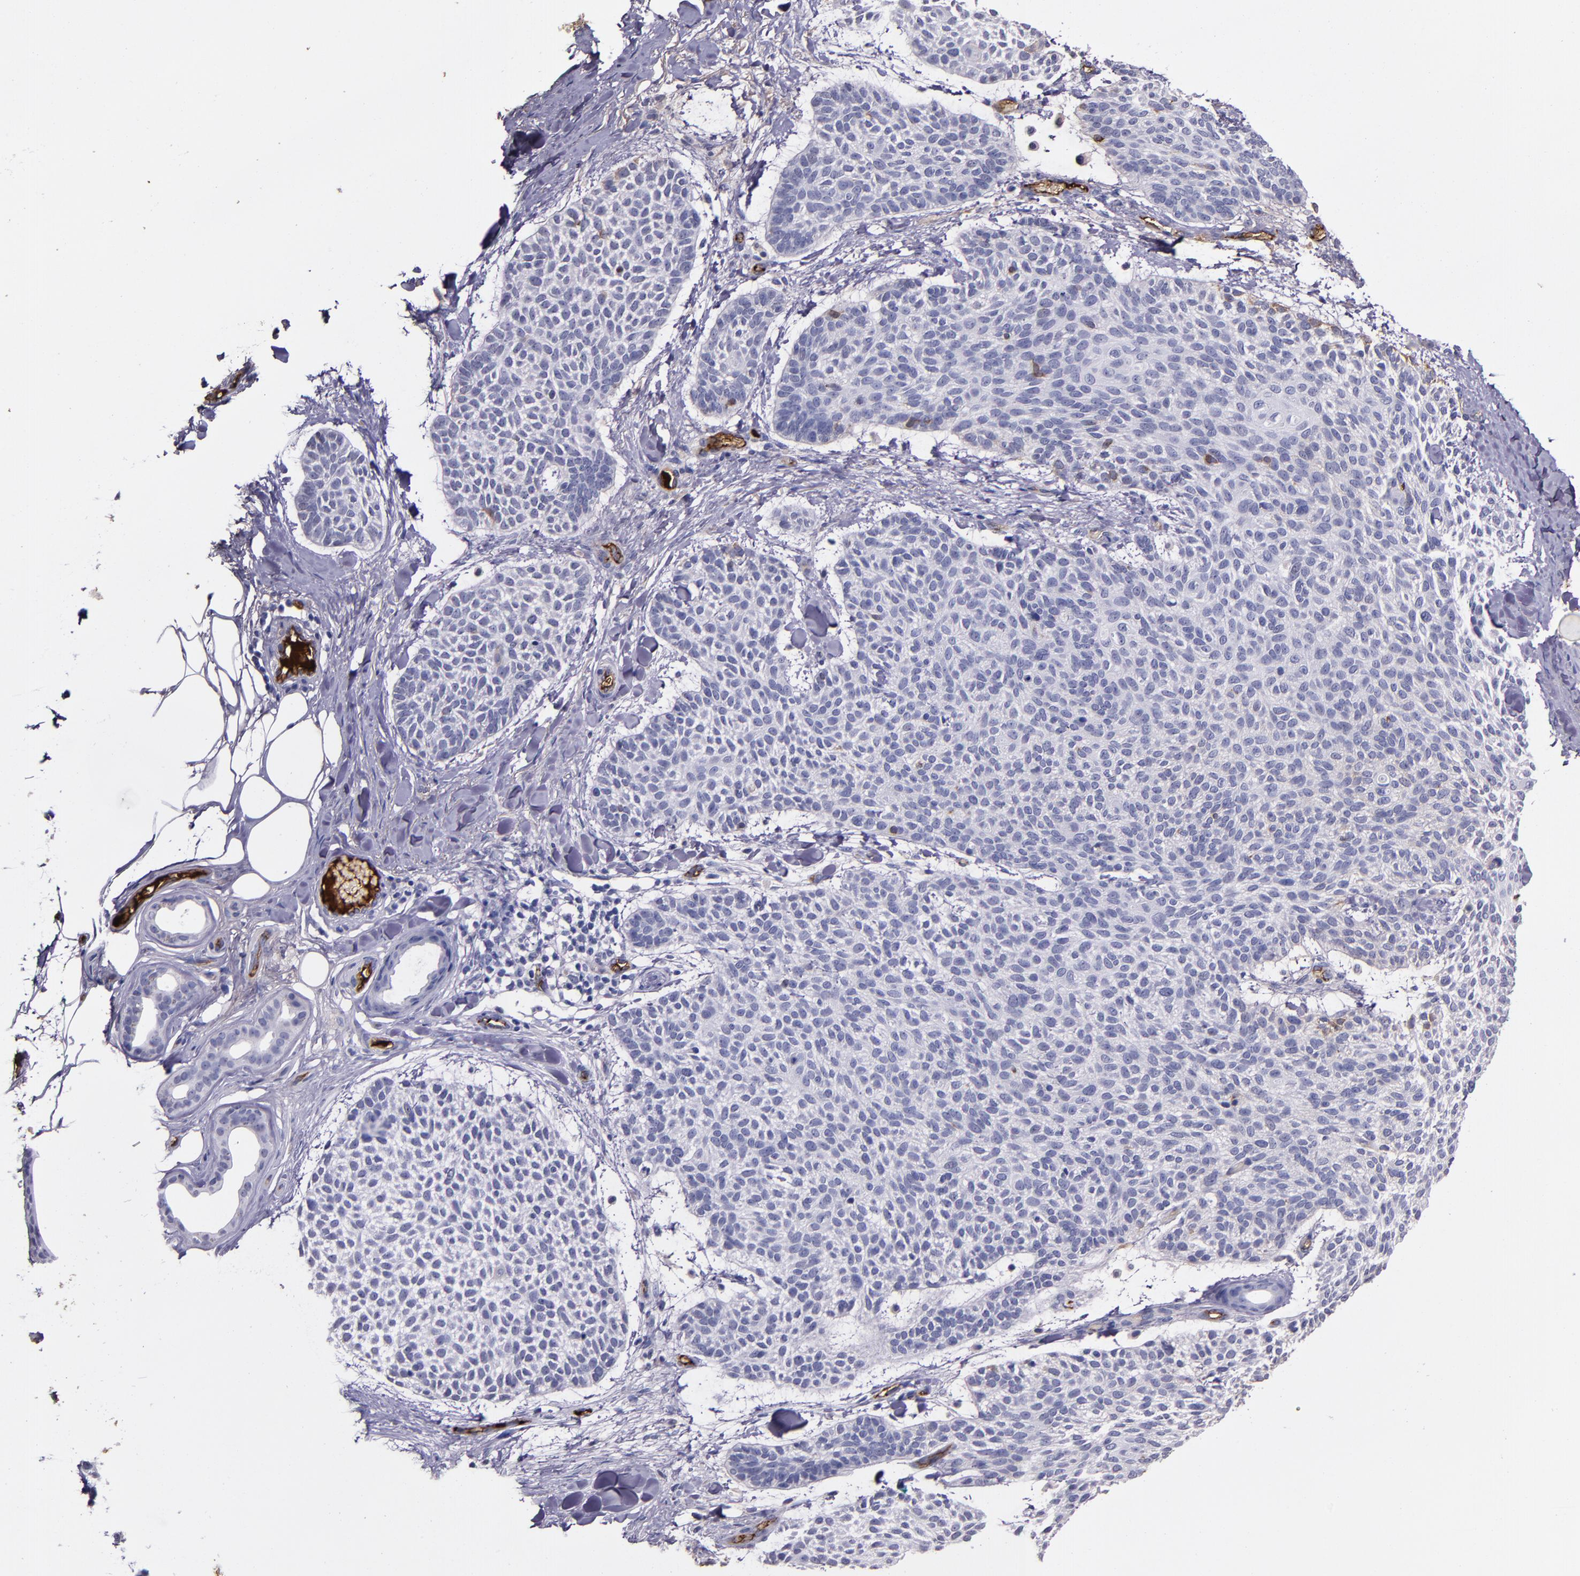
{"staining": {"intensity": "negative", "quantity": "none", "location": "none"}, "tissue": "skin cancer", "cell_type": "Tumor cells", "image_type": "cancer", "snomed": [{"axis": "morphology", "description": "Normal tissue, NOS"}, {"axis": "morphology", "description": "Basal cell carcinoma"}, {"axis": "topography", "description": "Skin"}], "caption": "Tumor cells are negative for brown protein staining in skin cancer (basal cell carcinoma).", "gene": "A2M", "patient": {"sex": "female", "age": 70}}